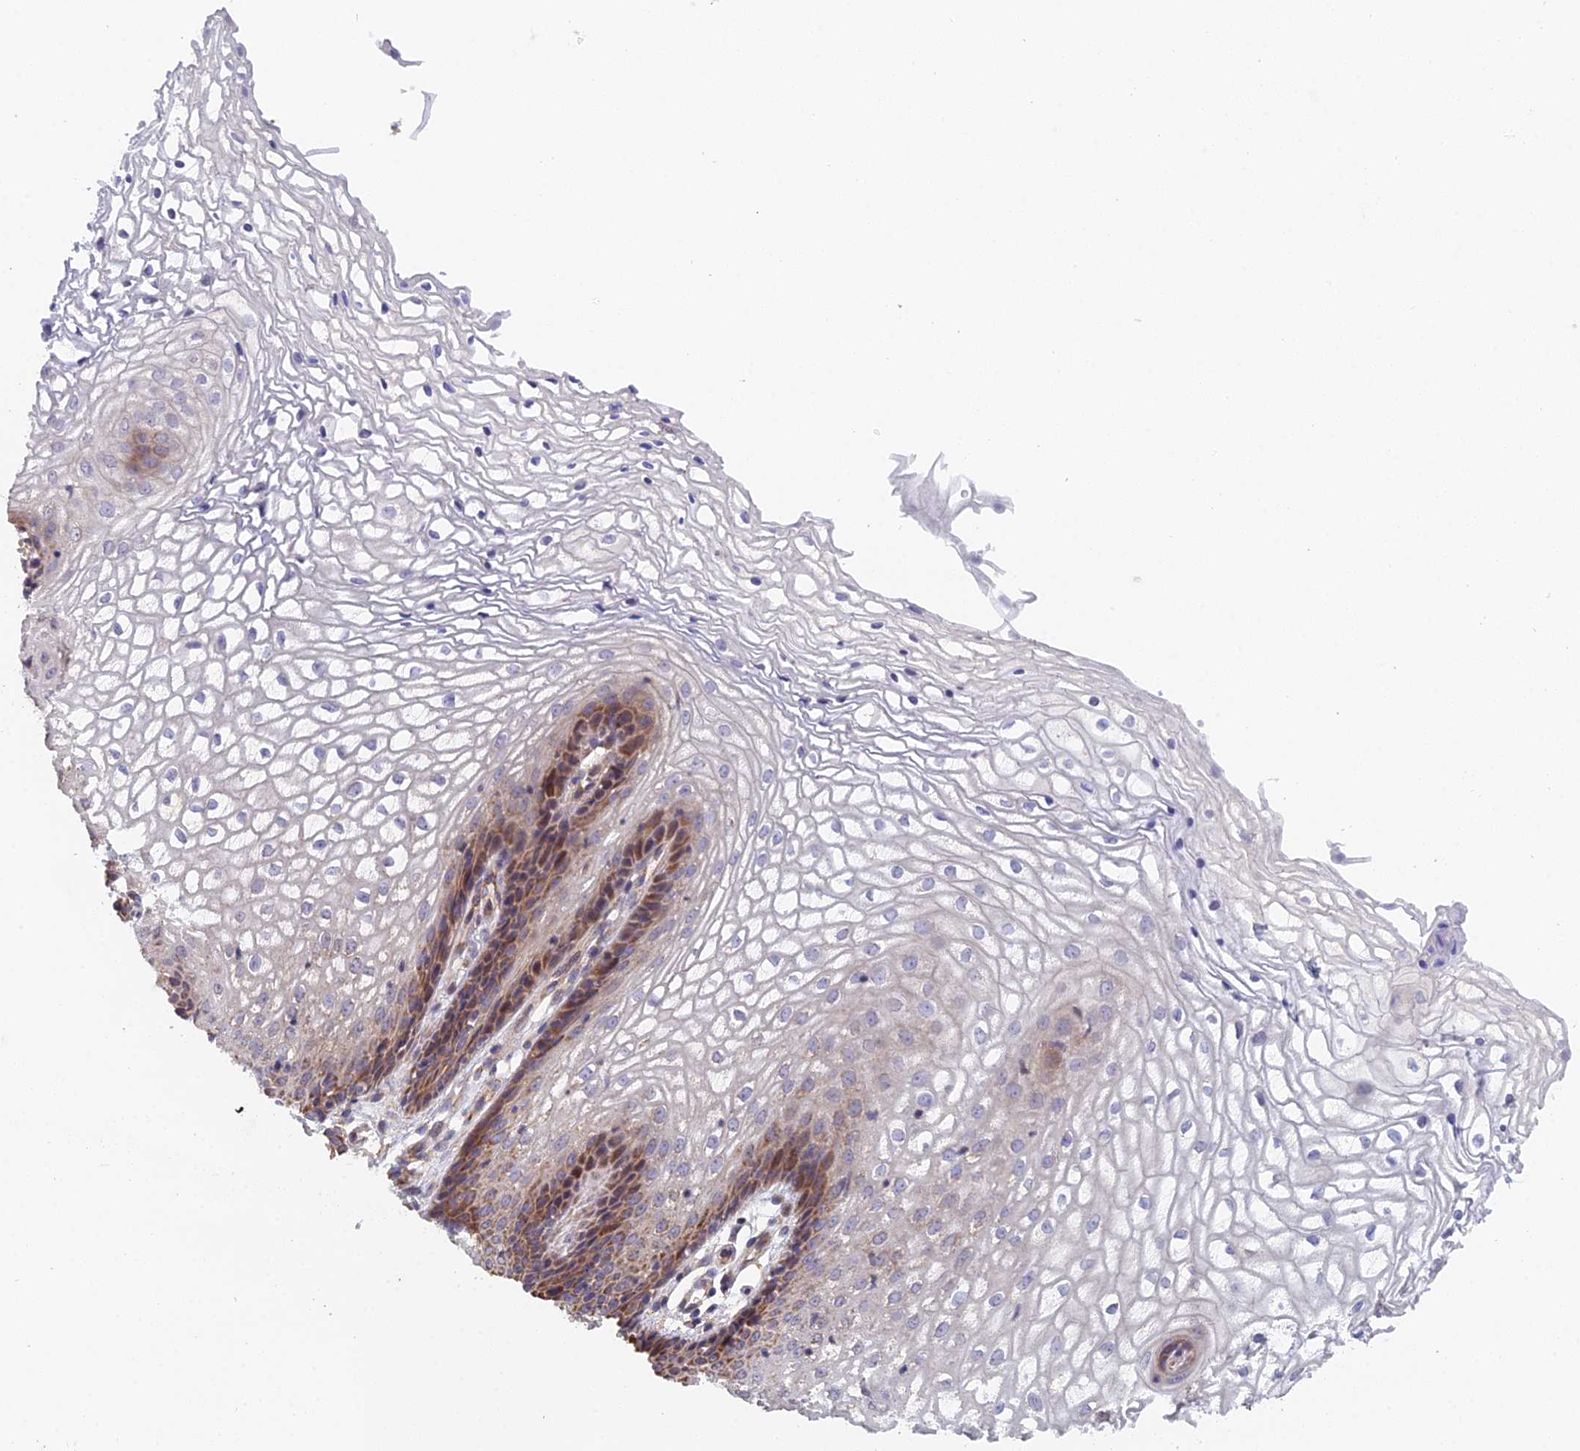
{"staining": {"intensity": "moderate", "quantity": "<25%", "location": "cytoplasmic/membranous"}, "tissue": "vagina", "cell_type": "Squamous epithelial cells", "image_type": "normal", "snomed": [{"axis": "morphology", "description": "Normal tissue, NOS"}, {"axis": "topography", "description": "Vagina"}], "caption": "Vagina stained with DAB (3,3'-diaminobenzidine) IHC shows low levels of moderate cytoplasmic/membranous positivity in about <25% of squamous epithelial cells.", "gene": "ECSIT", "patient": {"sex": "female", "age": 34}}